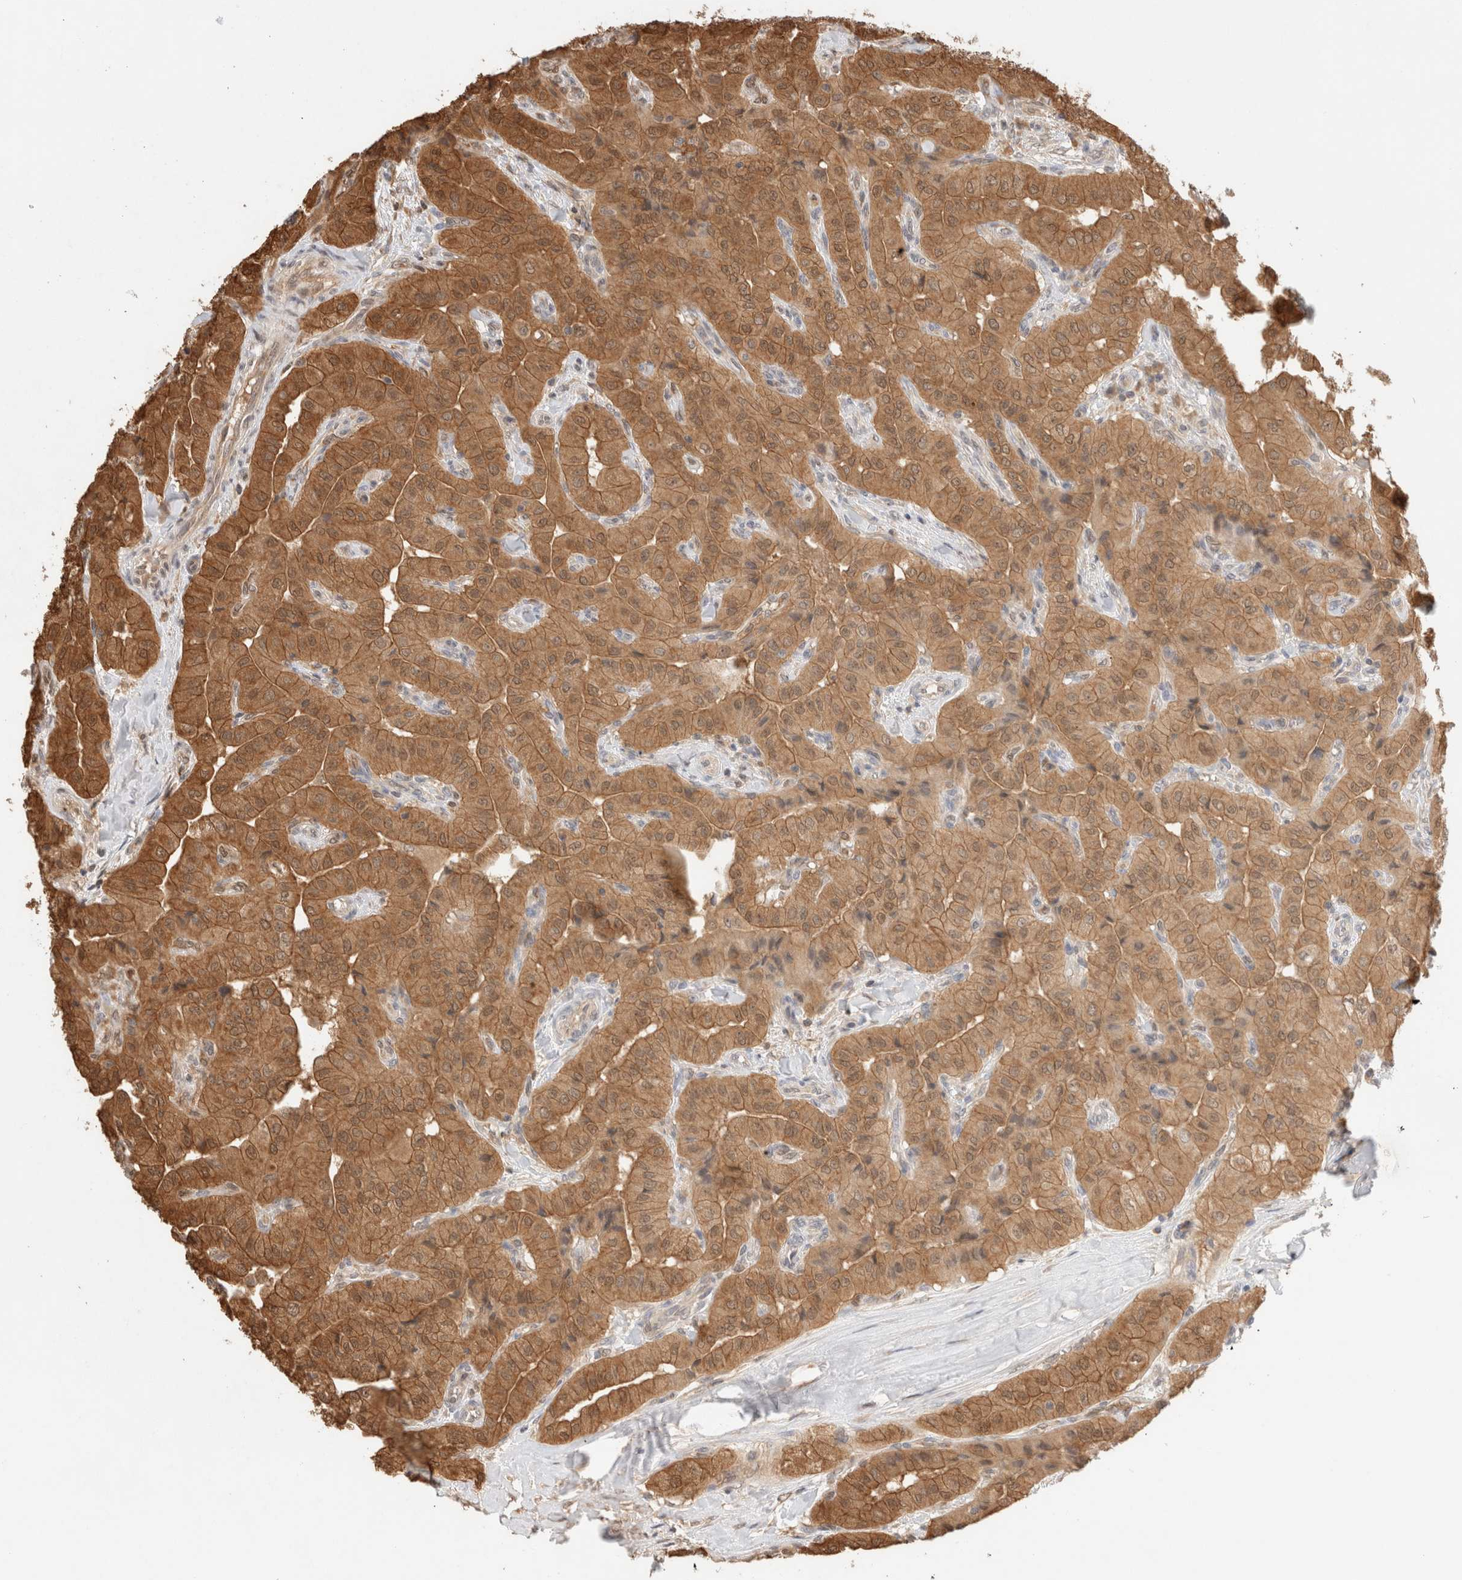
{"staining": {"intensity": "moderate", "quantity": ">75%", "location": "cytoplasmic/membranous,nuclear"}, "tissue": "thyroid cancer", "cell_type": "Tumor cells", "image_type": "cancer", "snomed": [{"axis": "morphology", "description": "Papillary adenocarcinoma, NOS"}, {"axis": "topography", "description": "Thyroid gland"}], "caption": "Protein expression analysis of thyroid cancer (papillary adenocarcinoma) demonstrates moderate cytoplasmic/membranous and nuclear expression in approximately >75% of tumor cells.", "gene": "CA13", "patient": {"sex": "female", "age": 59}}